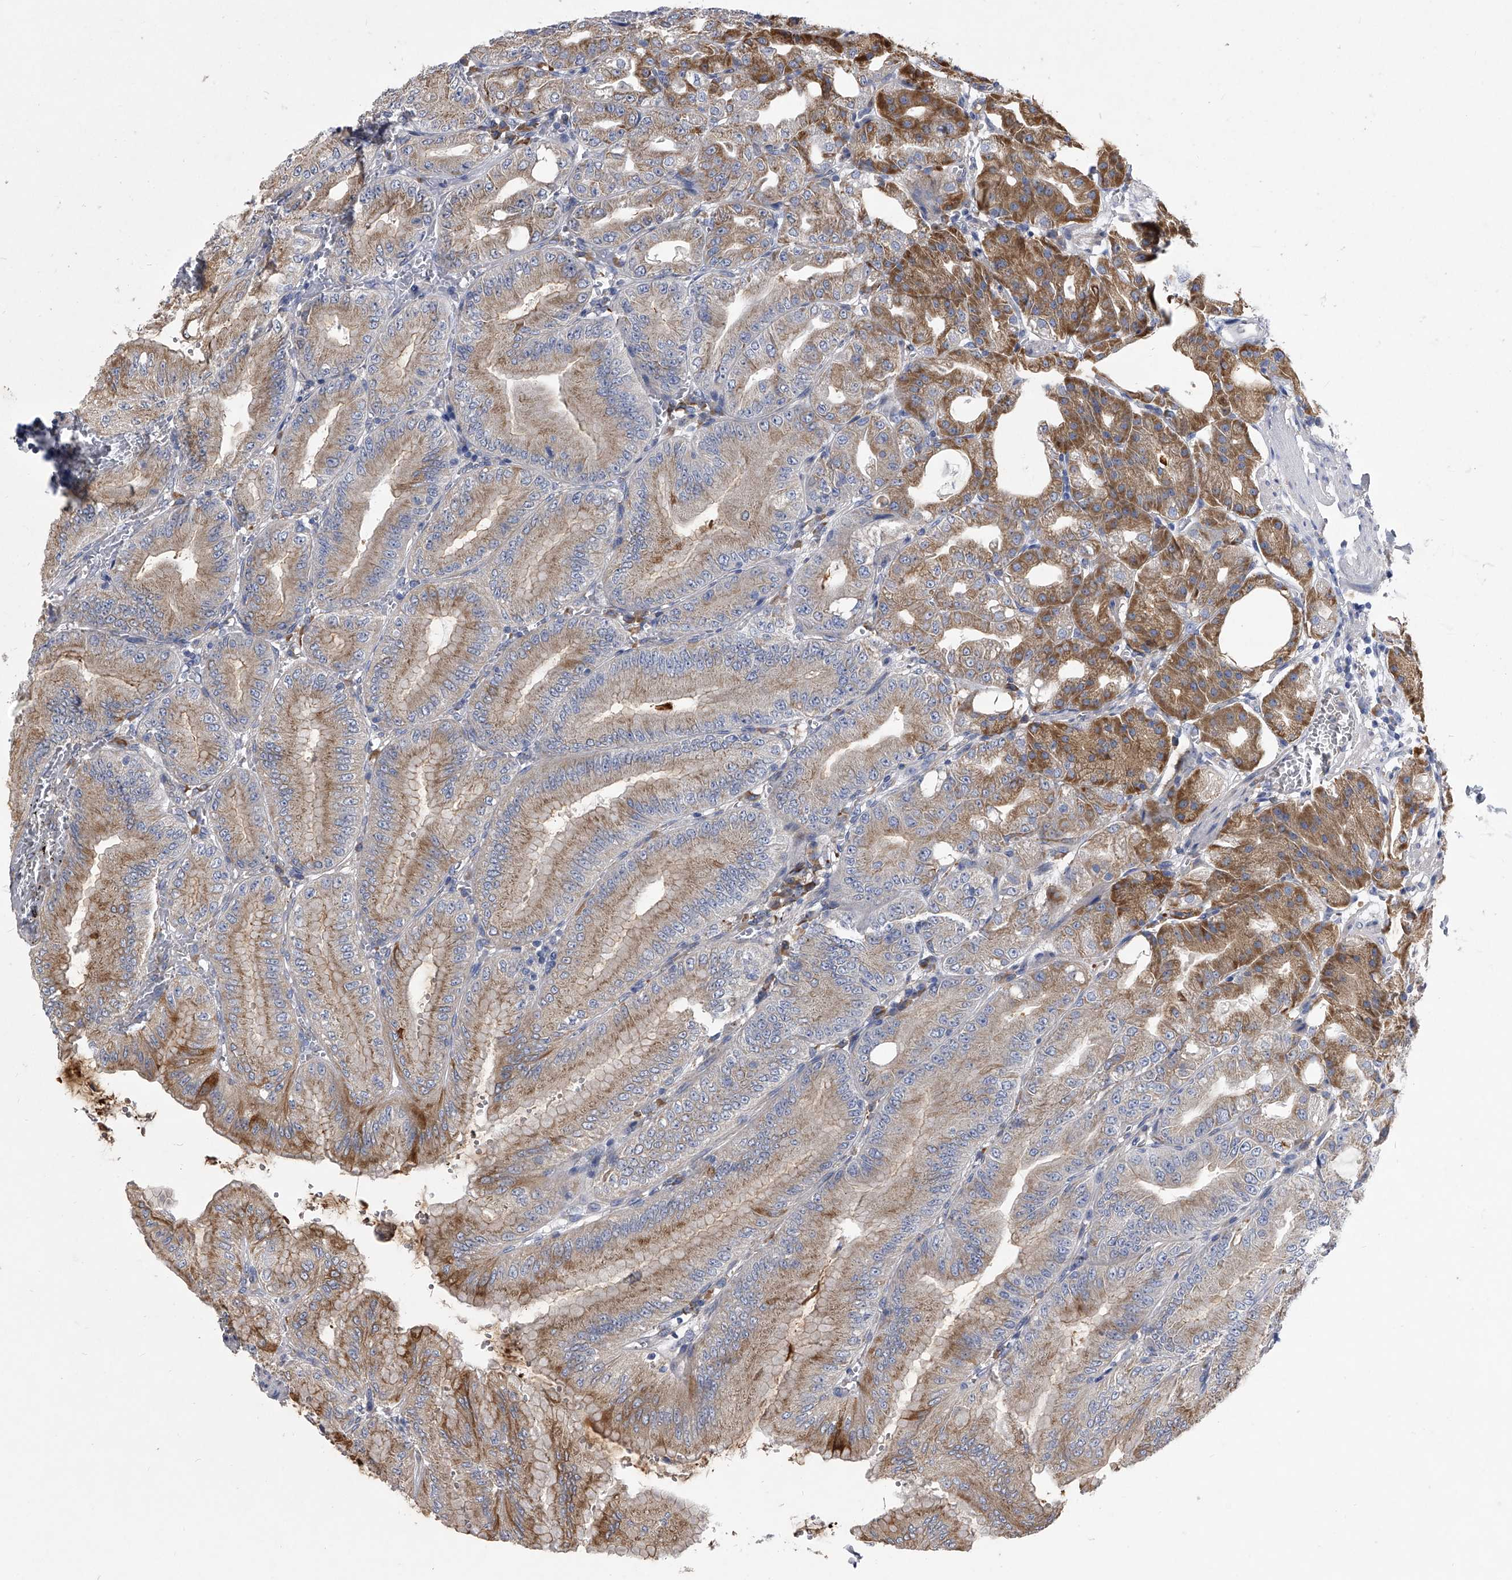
{"staining": {"intensity": "moderate", "quantity": "25%-75%", "location": "cytoplasmic/membranous"}, "tissue": "stomach", "cell_type": "Glandular cells", "image_type": "normal", "snomed": [{"axis": "morphology", "description": "Normal tissue, NOS"}, {"axis": "topography", "description": "Stomach, lower"}], "caption": "Immunohistochemistry staining of unremarkable stomach, which demonstrates medium levels of moderate cytoplasmic/membranous expression in approximately 25%-75% of glandular cells indicating moderate cytoplasmic/membranous protein staining. The staining was performed using DAB (3,3'-diaminobenzidine) (brown) for protein detection and nuclei were counterstained in hematoxylin (blue).", "gene": "CCR4", "patient": {"sex": "male", "age": 71}}